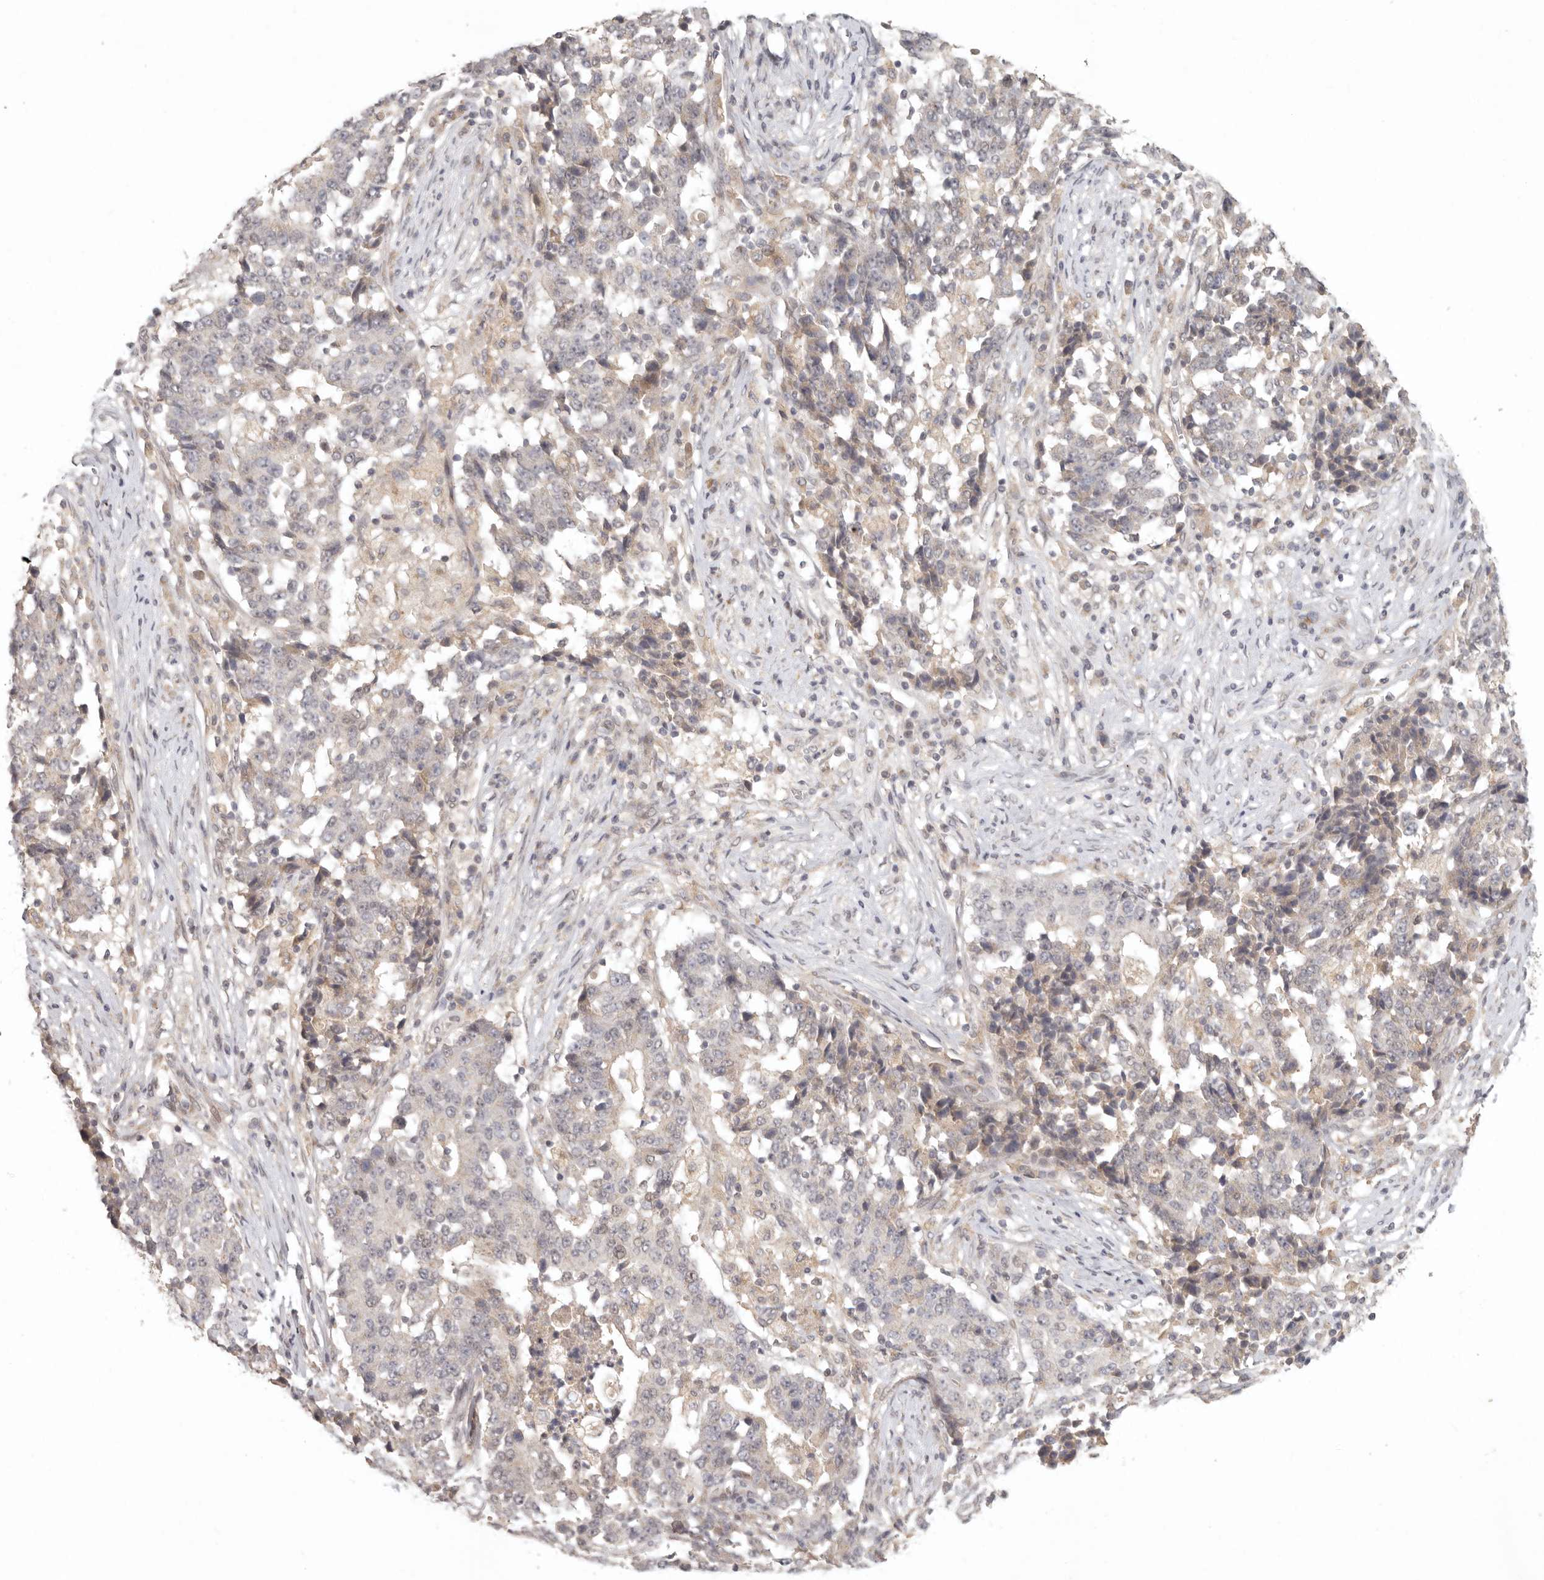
{"staining": {"intensity": "negative", "quantity": "none", "location": "none"}, "tissue": "stomach cancer", "cell_type": "Tumor cells", "image_type": "cancer", "snomed": [{"axis": "morphology", "description": "Adenocarcinoma, NOS"}, {"axis": "topography", "description": "Stomach"}], "caption": "Tumor cells are negative for protein expression in human stomach cancer.", "gene": "LRRC75A", "patient": {"sex": "male", "age": 59}}